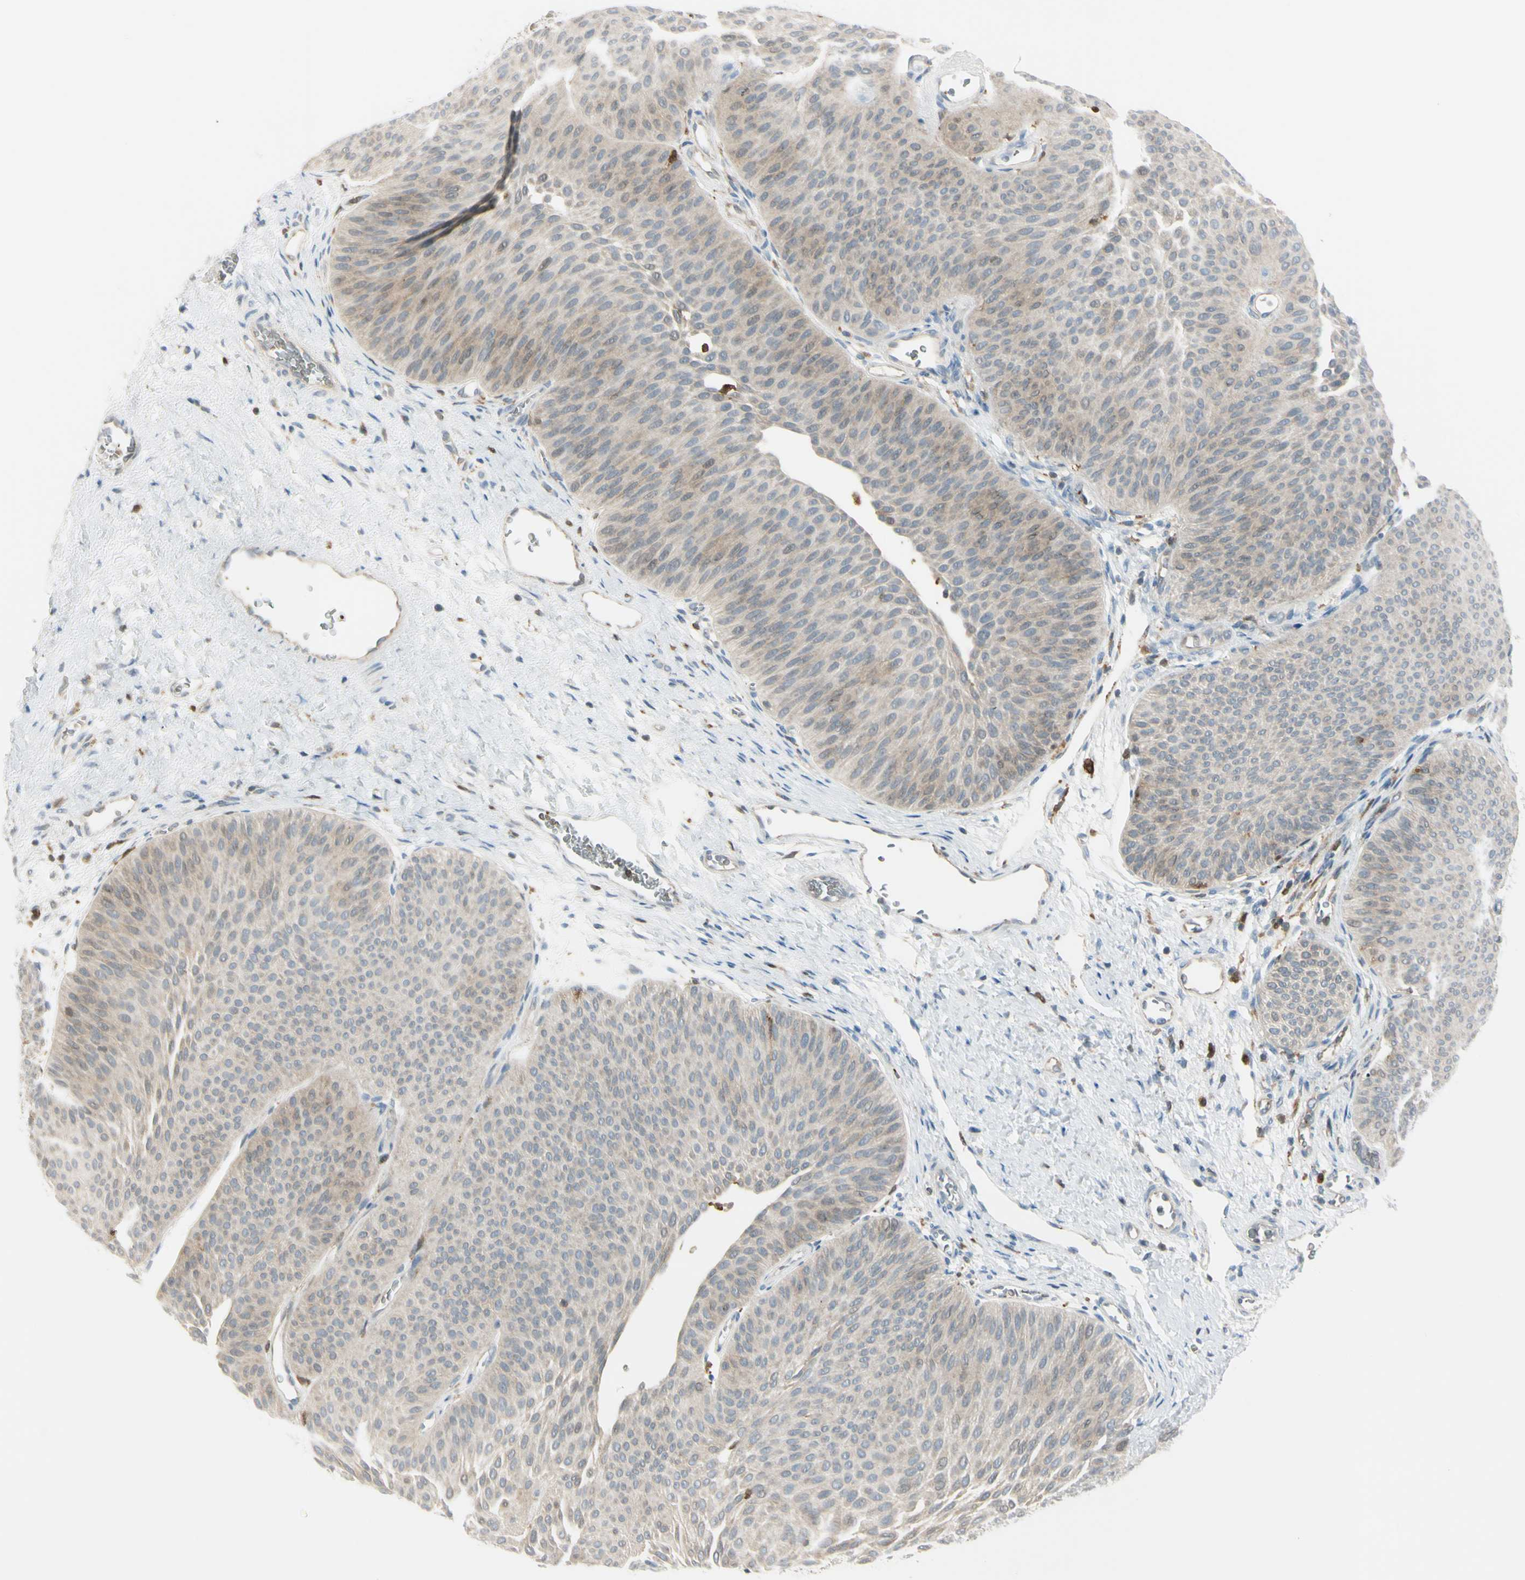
{"staining": {"intensity": "moderate", "quantity": ">75%", "location": "cytoplasmic/membranous"}, "tissue": "urothelial cancer", "cell_type": "Tumor cells", "image_type": "cancer", "snomed": [{"axis": "morphology", "description": "Urothelial carcinoma, Low grade"}, {"axis": "topography", "description": "Urinary bladder"}], "caption": "High-power microscopy captured an immunohistochemistry (IHC) micrograph of low-grade urothelial carcinoma, revealing moderate cytoplasmic/membranous staining in approximately >75% of tumor cells.", "gene": "CYRIB", "patient": {"sex": "female", "age": 60}}